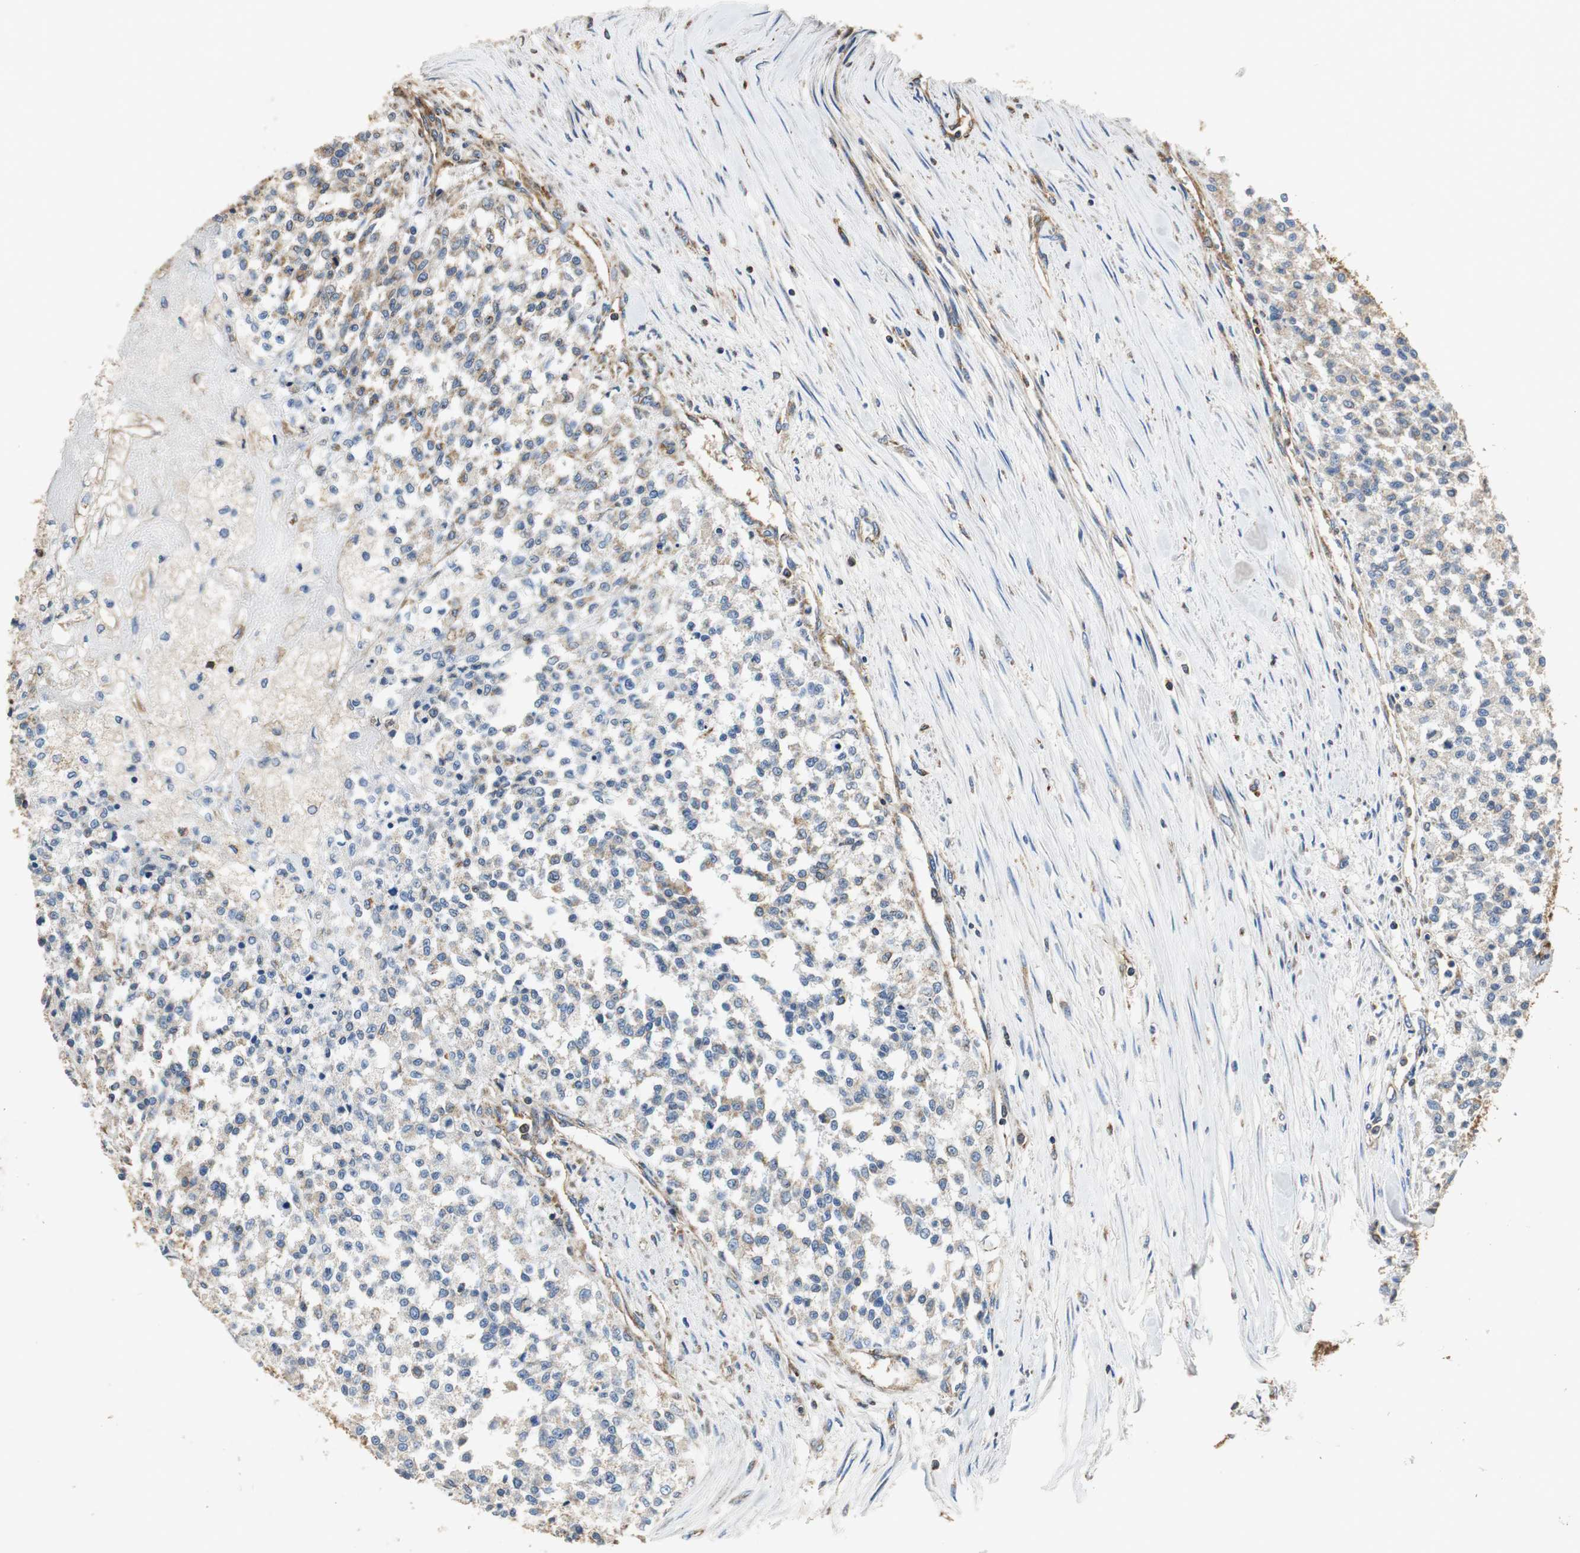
{"staining": {"intensity": "moderate", "quantity": "<25%", "location": "cytoplasmic/membranous"}, "tissue": "testis cancer", "cell_type": "Tumor cells", "image_type": "cancer", "snomed": [{"axis": "morphology", "description": "Seminoma, NOS"}, {"axis": "topography", "description": "Testis"}], "caption": "A brown stain shows moderate cytoplasmic/membranous expression of a protein in human seminoma (testis) tumor cells.", "gene": "GSTK1", "patient": {"sex": "male", "age": 59}}